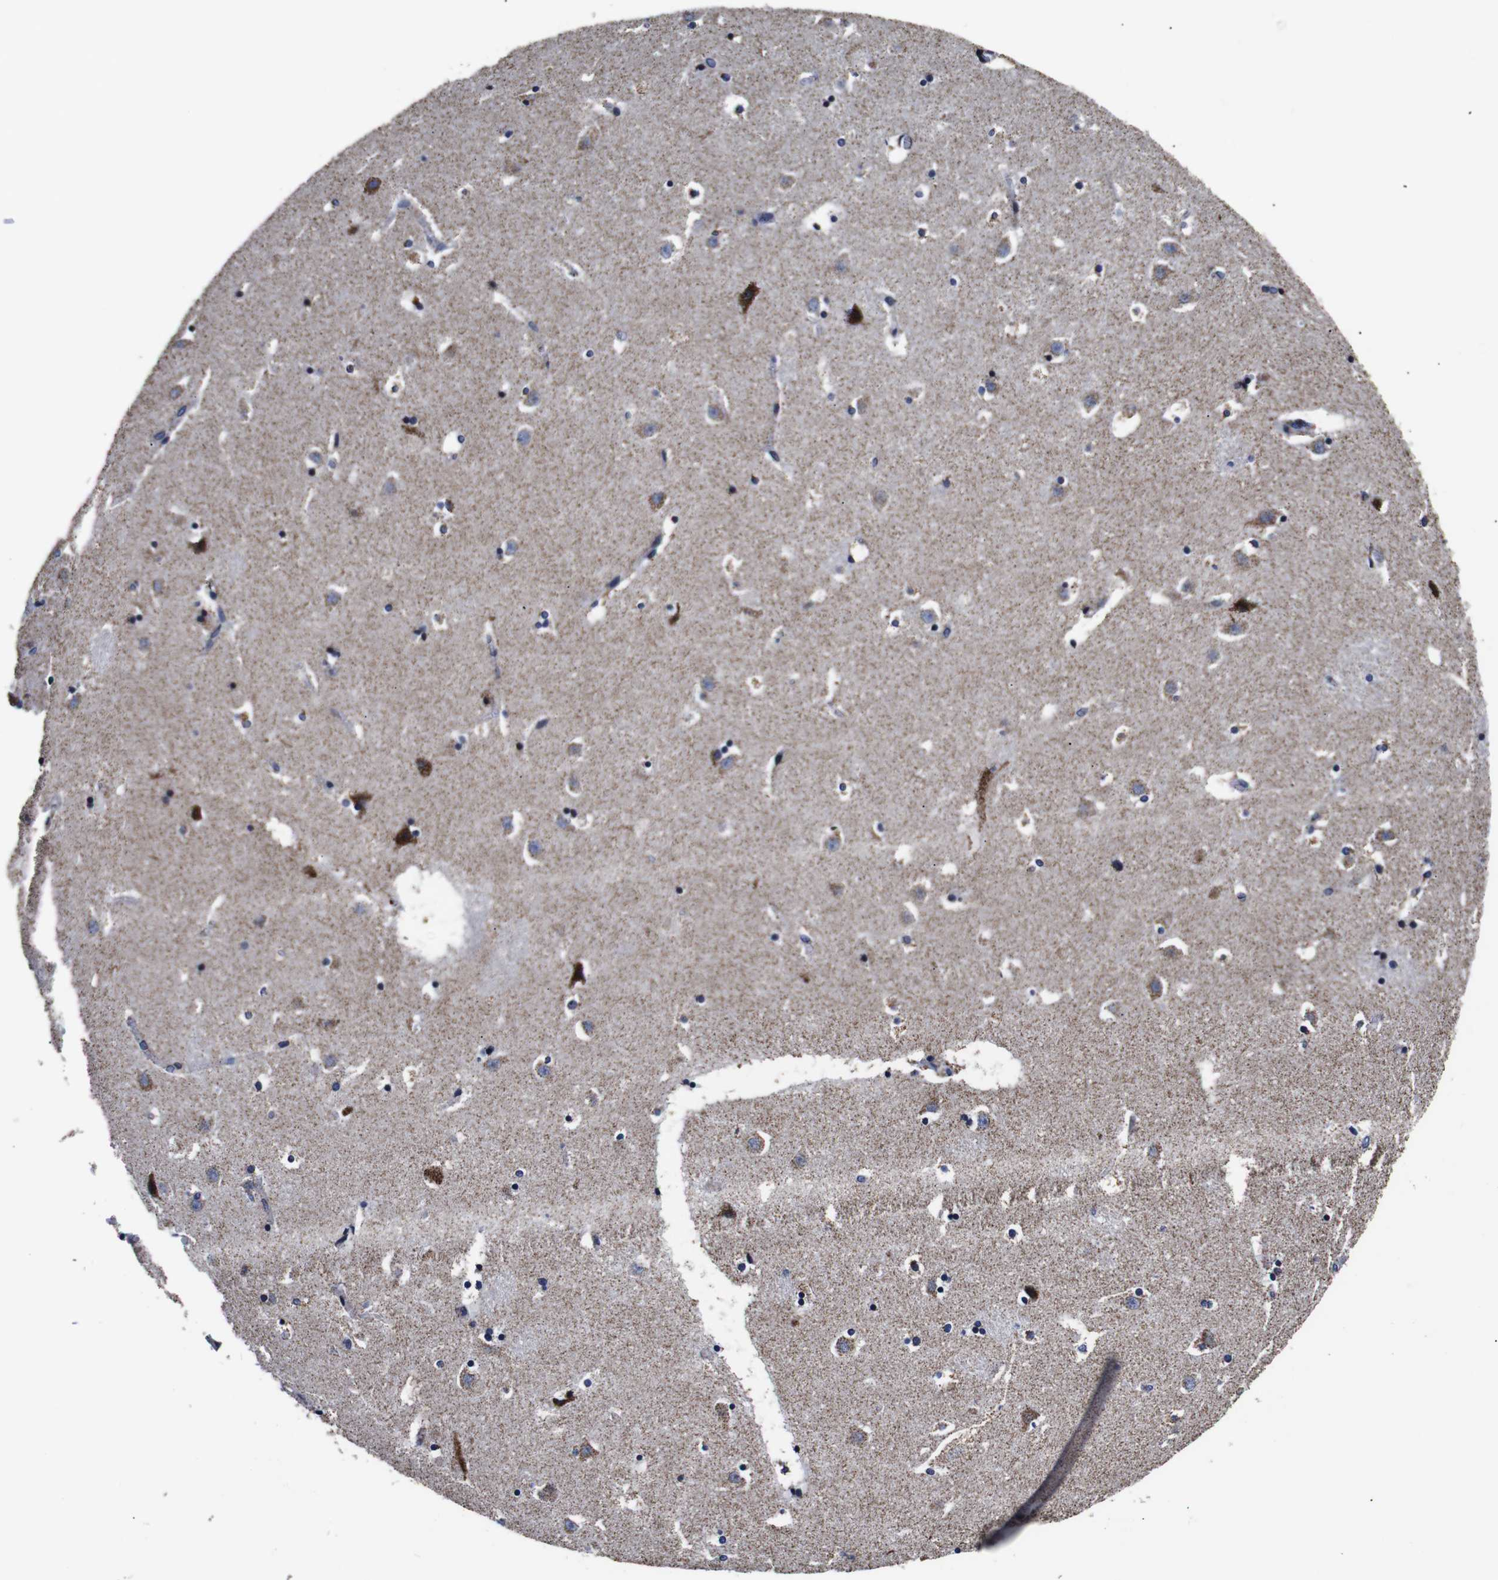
{"staining": {"intensity": "moderate", "quantity": "25%-75%", "location": "cytoplasmic/membranous"}, "tissue": "caudate", "cell_type": "Glial cells", "image_type": "normal", "snomed": [{"axis": "morphology", "description": "Normal tissue, NOS"}, {"axis": "topography", "description": "Lateral ventricle wall"}], "caption": "A histopathology image of caudate stained for a protein shows moderate cytoplasmic/membranous brown staining in glial cells. (DAB (3,3'-diaminobenzidine) IHC, brown staining for protein, blue staining for nuclei).", "gene": "FKBP9", "patient": {"sex": "male", "age": 45}}